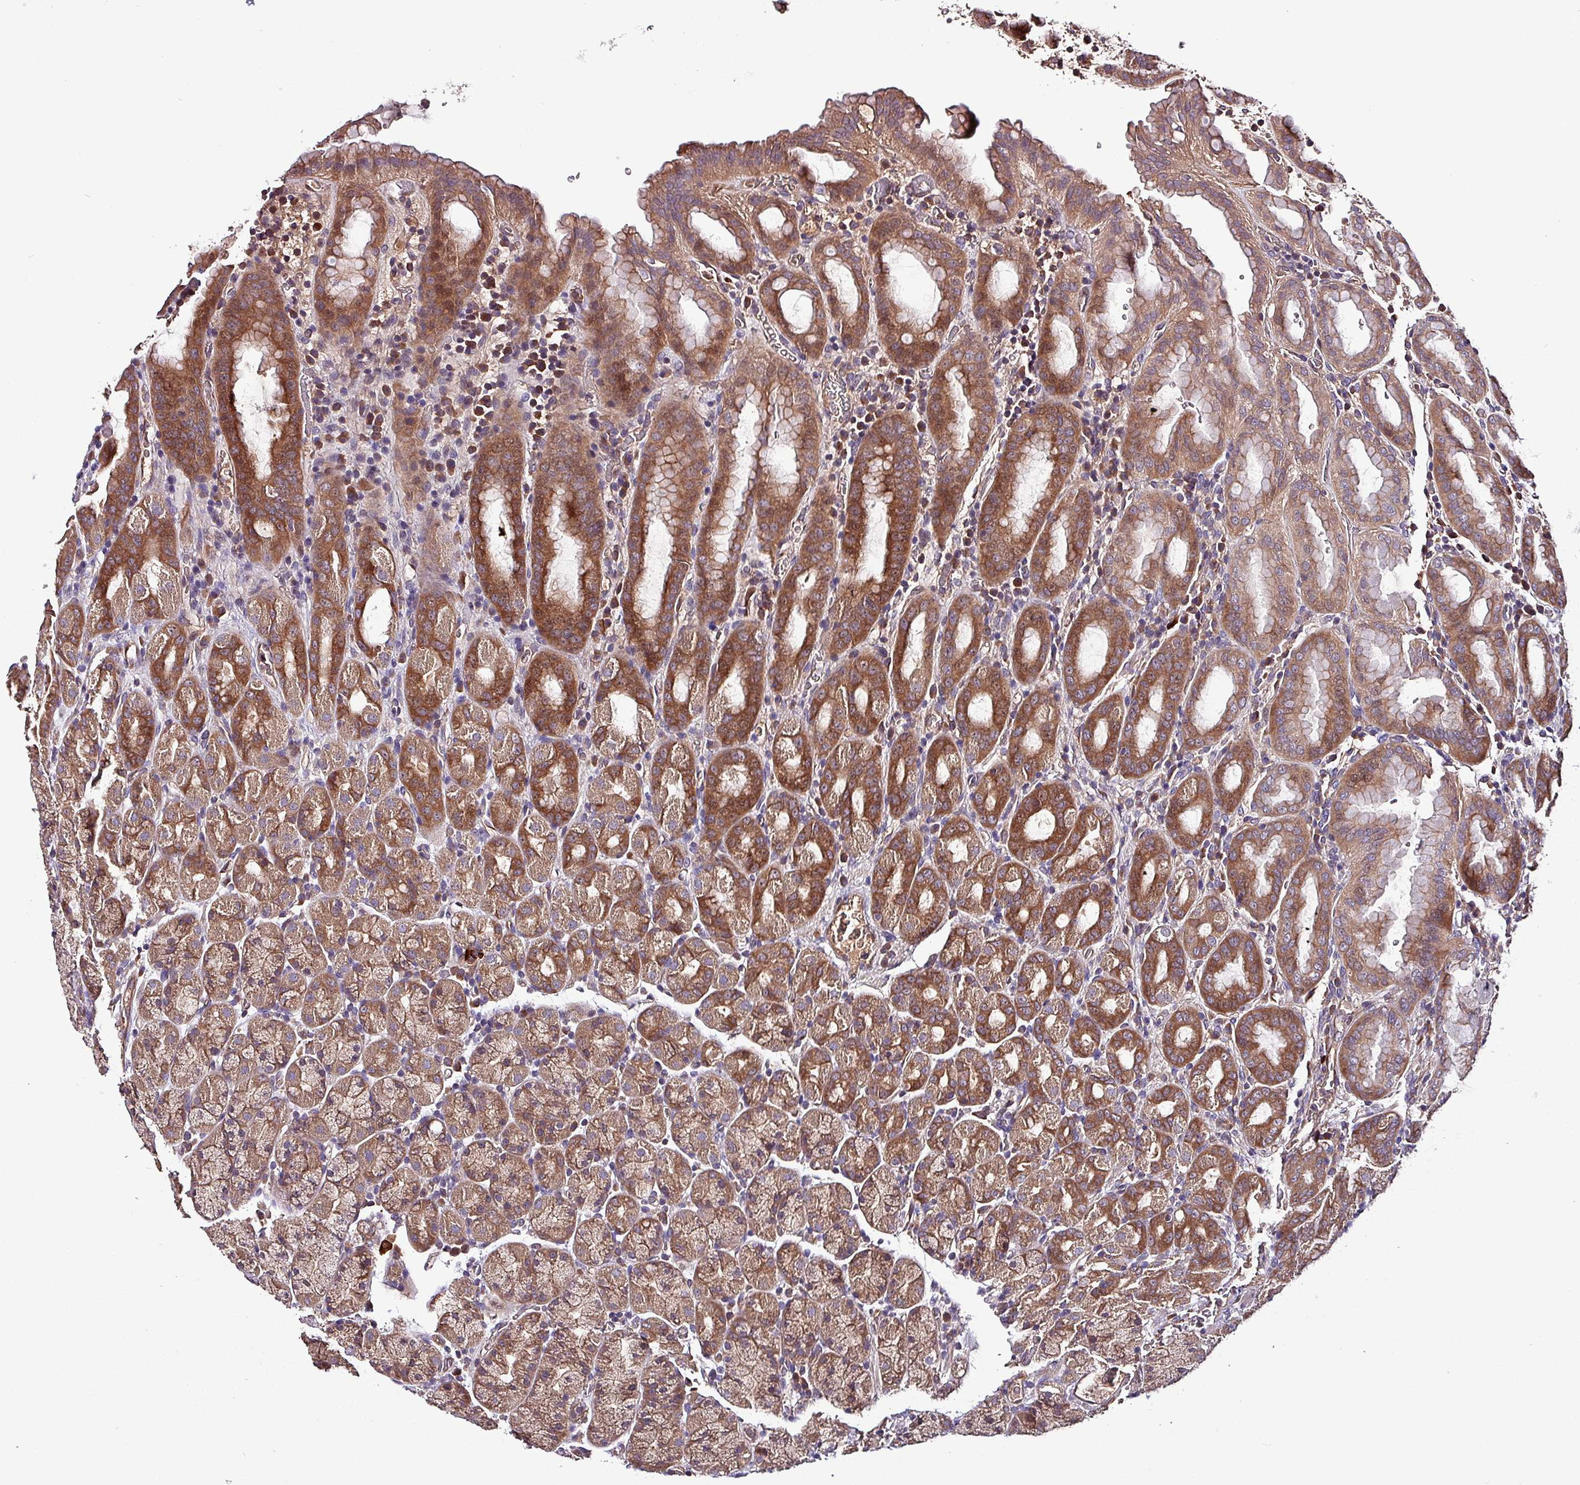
{"staining": {"intensity": "moderate", "quantity": ">75%", "location": "cytoplasmic/membranous"}, "tissue": "stomach", "cell_type": "Glandular cells", "image_type": "normal", "snomed": [{"axis": "morphology", "description": "Normal tissue, NOS"}, {"axis": "topography", "description": "Stomach, upper"}, {"axis": "topography", "description": "Stomach, lower"}, {"axis": "topography", "description": "Small intestine"}], "caption": "This image exhibits immunohistochemistry staining of normal stomach, with medium moderate cytoplasmic/membranous expression in approximately >75% of glandular cells.", "gene": "PAFAH1B2", "patient": {"sex": "male", "age": 68}}